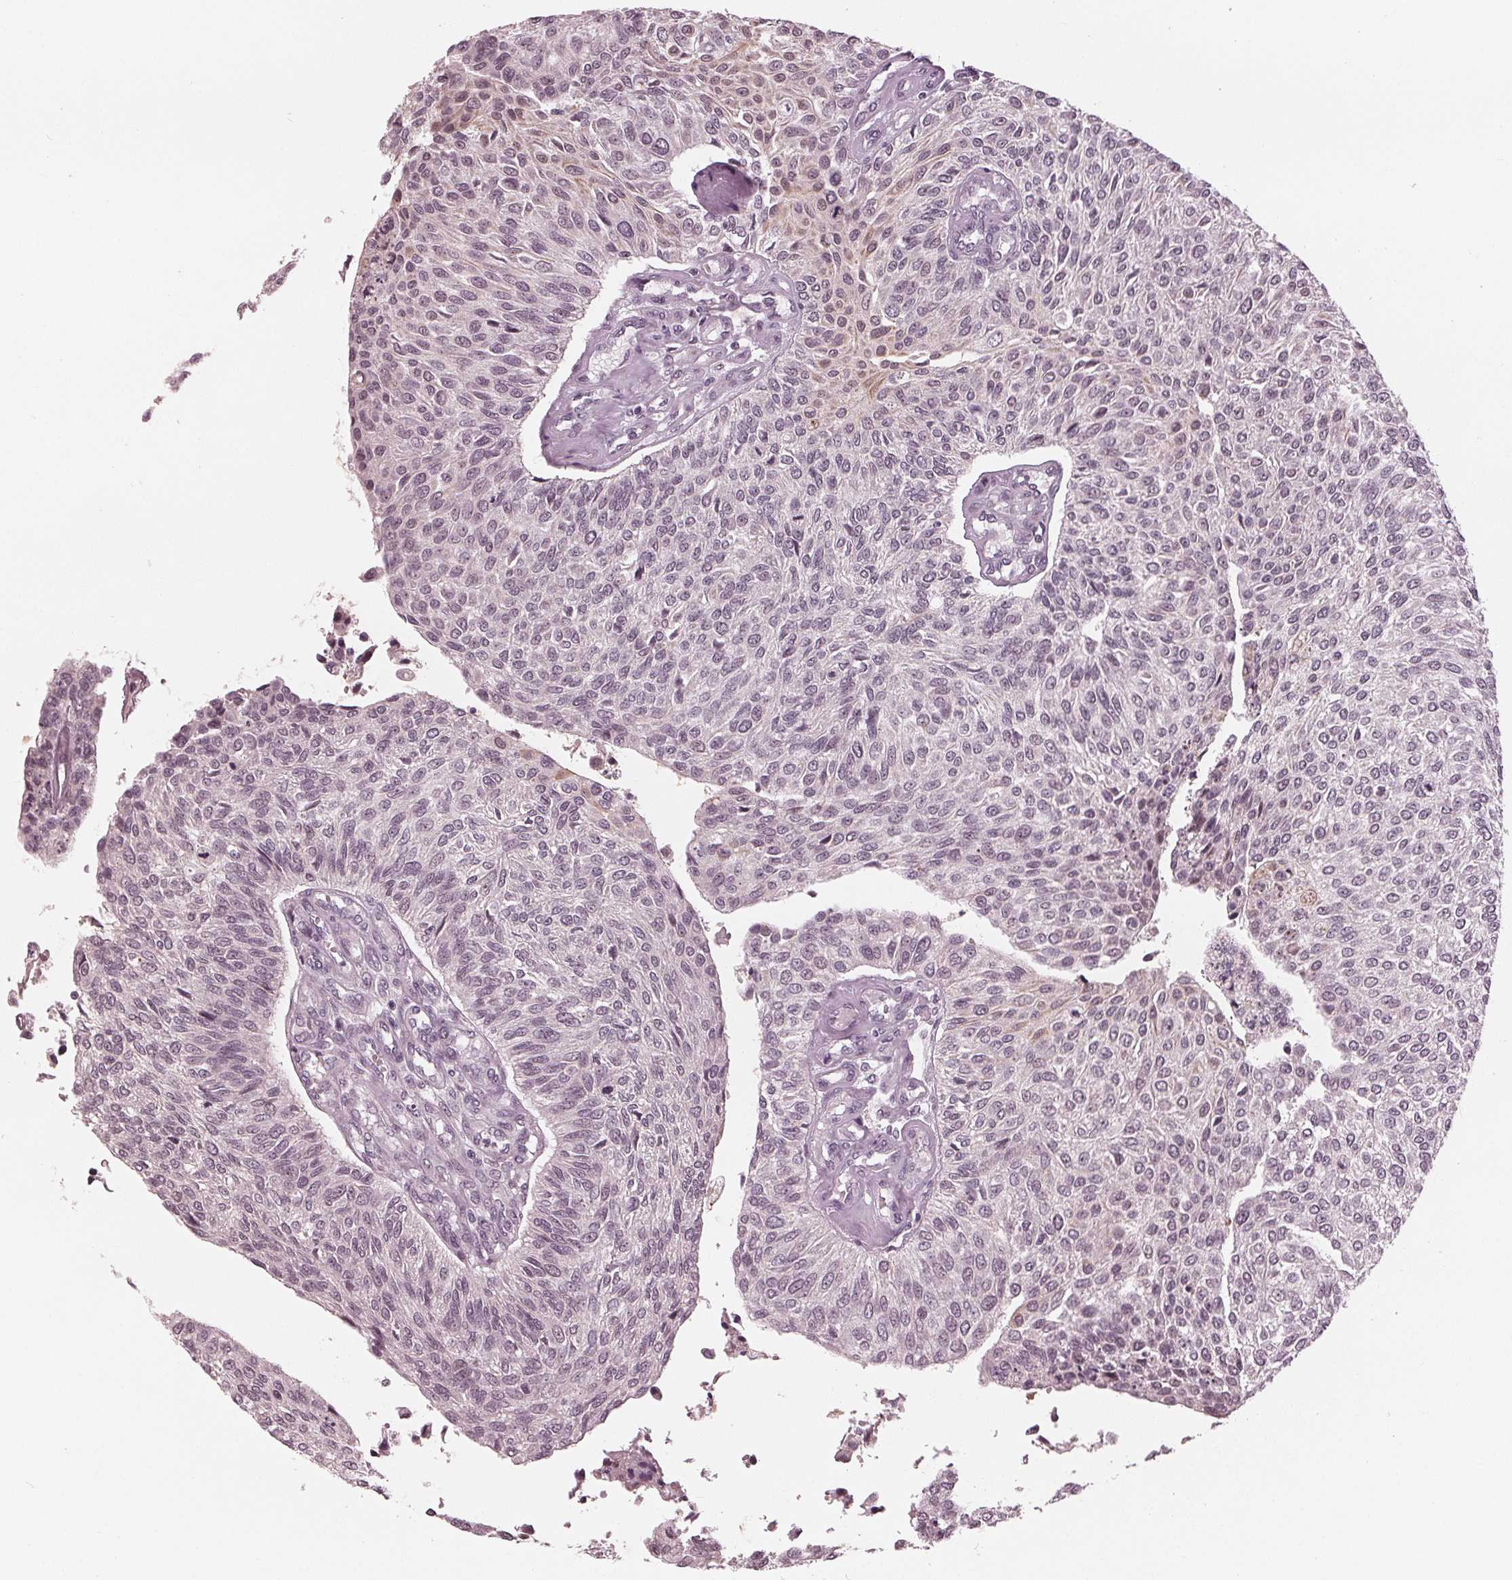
{"staining": {"intensity": "weak", "quantity": "<25%", "location": "nuclear"}, "tissue": "urothelial cancer", "cell_type": "Tumor cells", "image_type": "cancer", "snomed": [{"axis": "morphology", "description": "Urothelial carcinoma, NOS"}, {"axis": "topography", "description": "Urinary bladder"}], "caption": "Micrograph shows no protein positivity in tumor cells of urothelial cancer tissue.", "gene": "SLX4", "patient": {"sex": "male", "age": 55}}